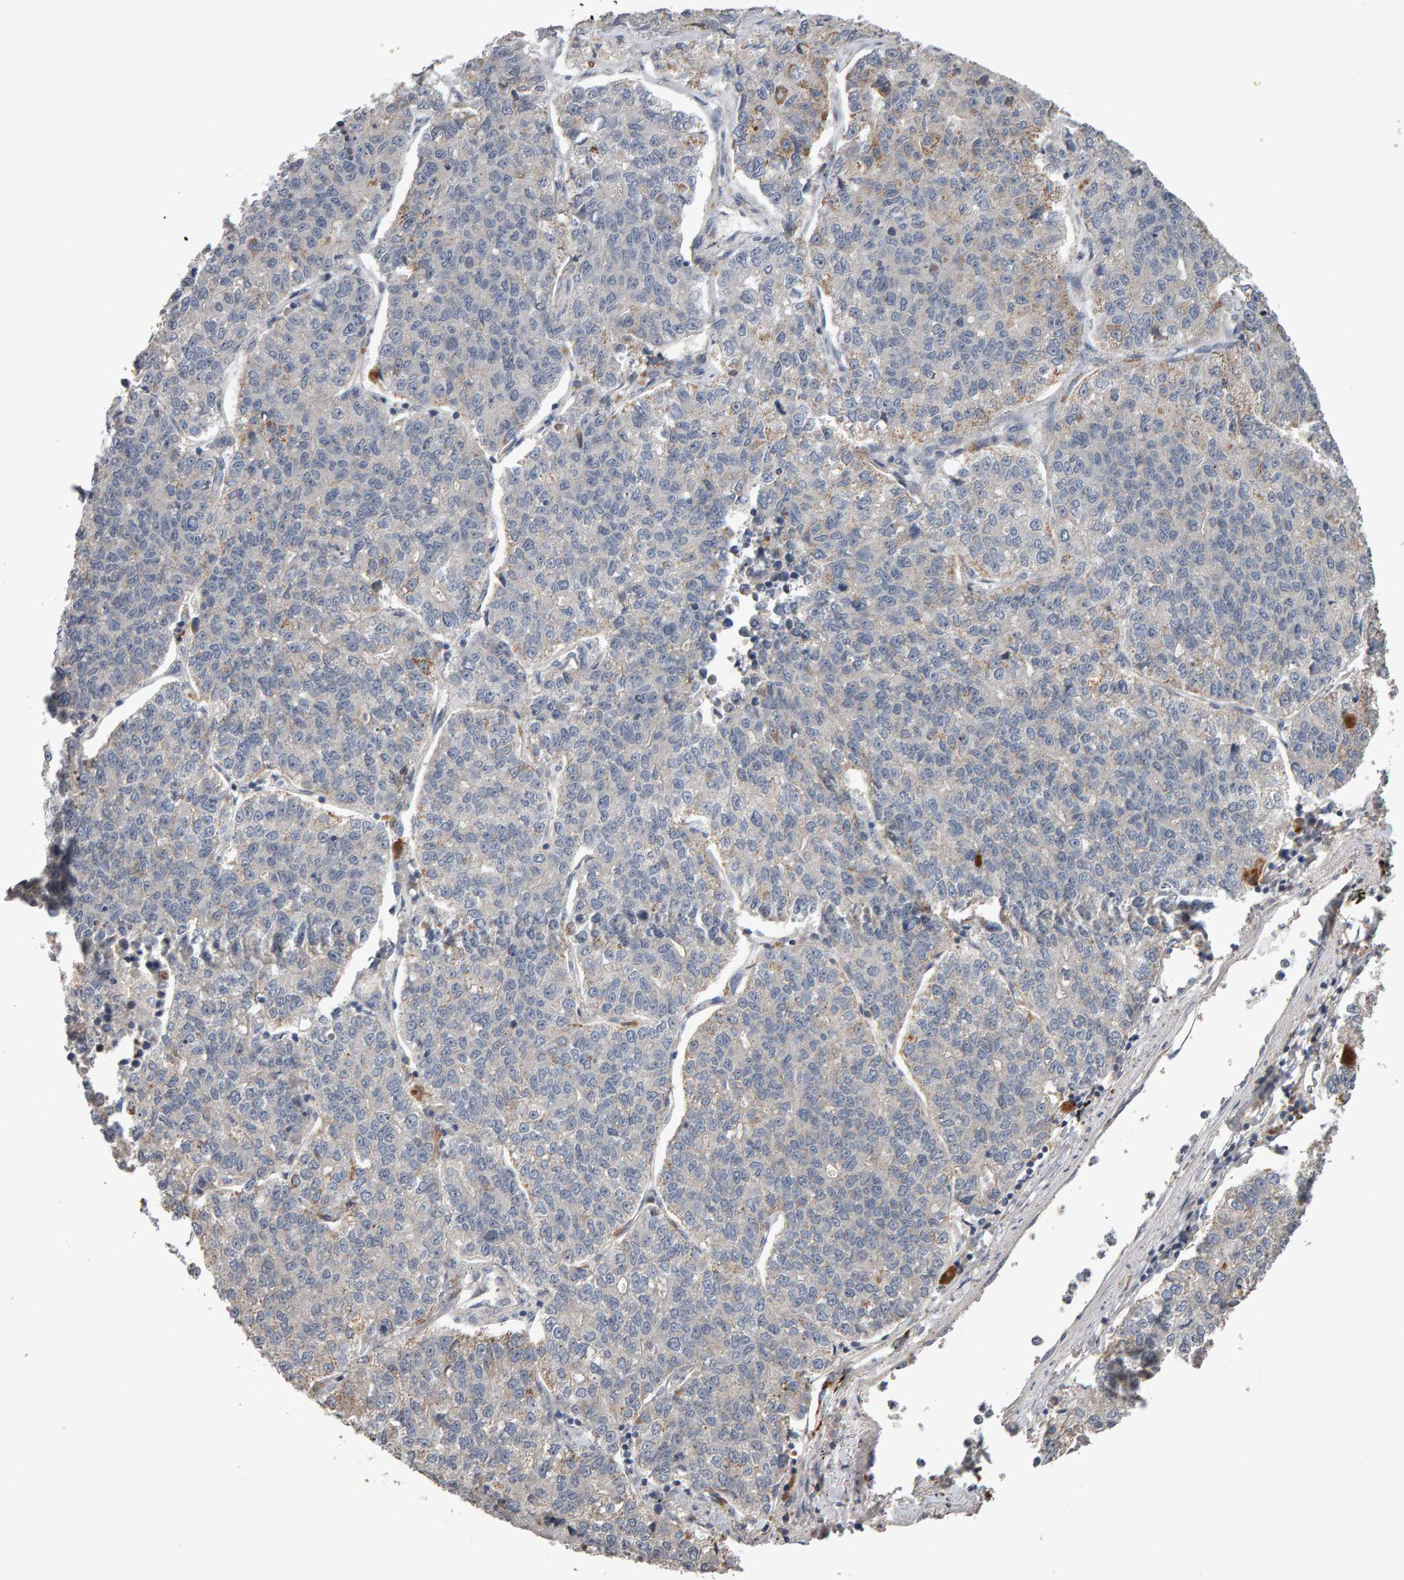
{"staining": {"intensity": "negative", "quantity": "none", "location": "none"}, "tissue": "lung cancer", "cell_type": "Tumor cells", "image_type": "cancer", "snomed": [{"axis": "morphology", "description": "Adenocarcinoma, NOS"}, {"axis": "topography", "description": "Lung"}], "caption": "Tumor cells show no significant expression in adenocarcinoma (lung).", "gene": "COASY", "patient": {"sex": "male", "age": 49}}